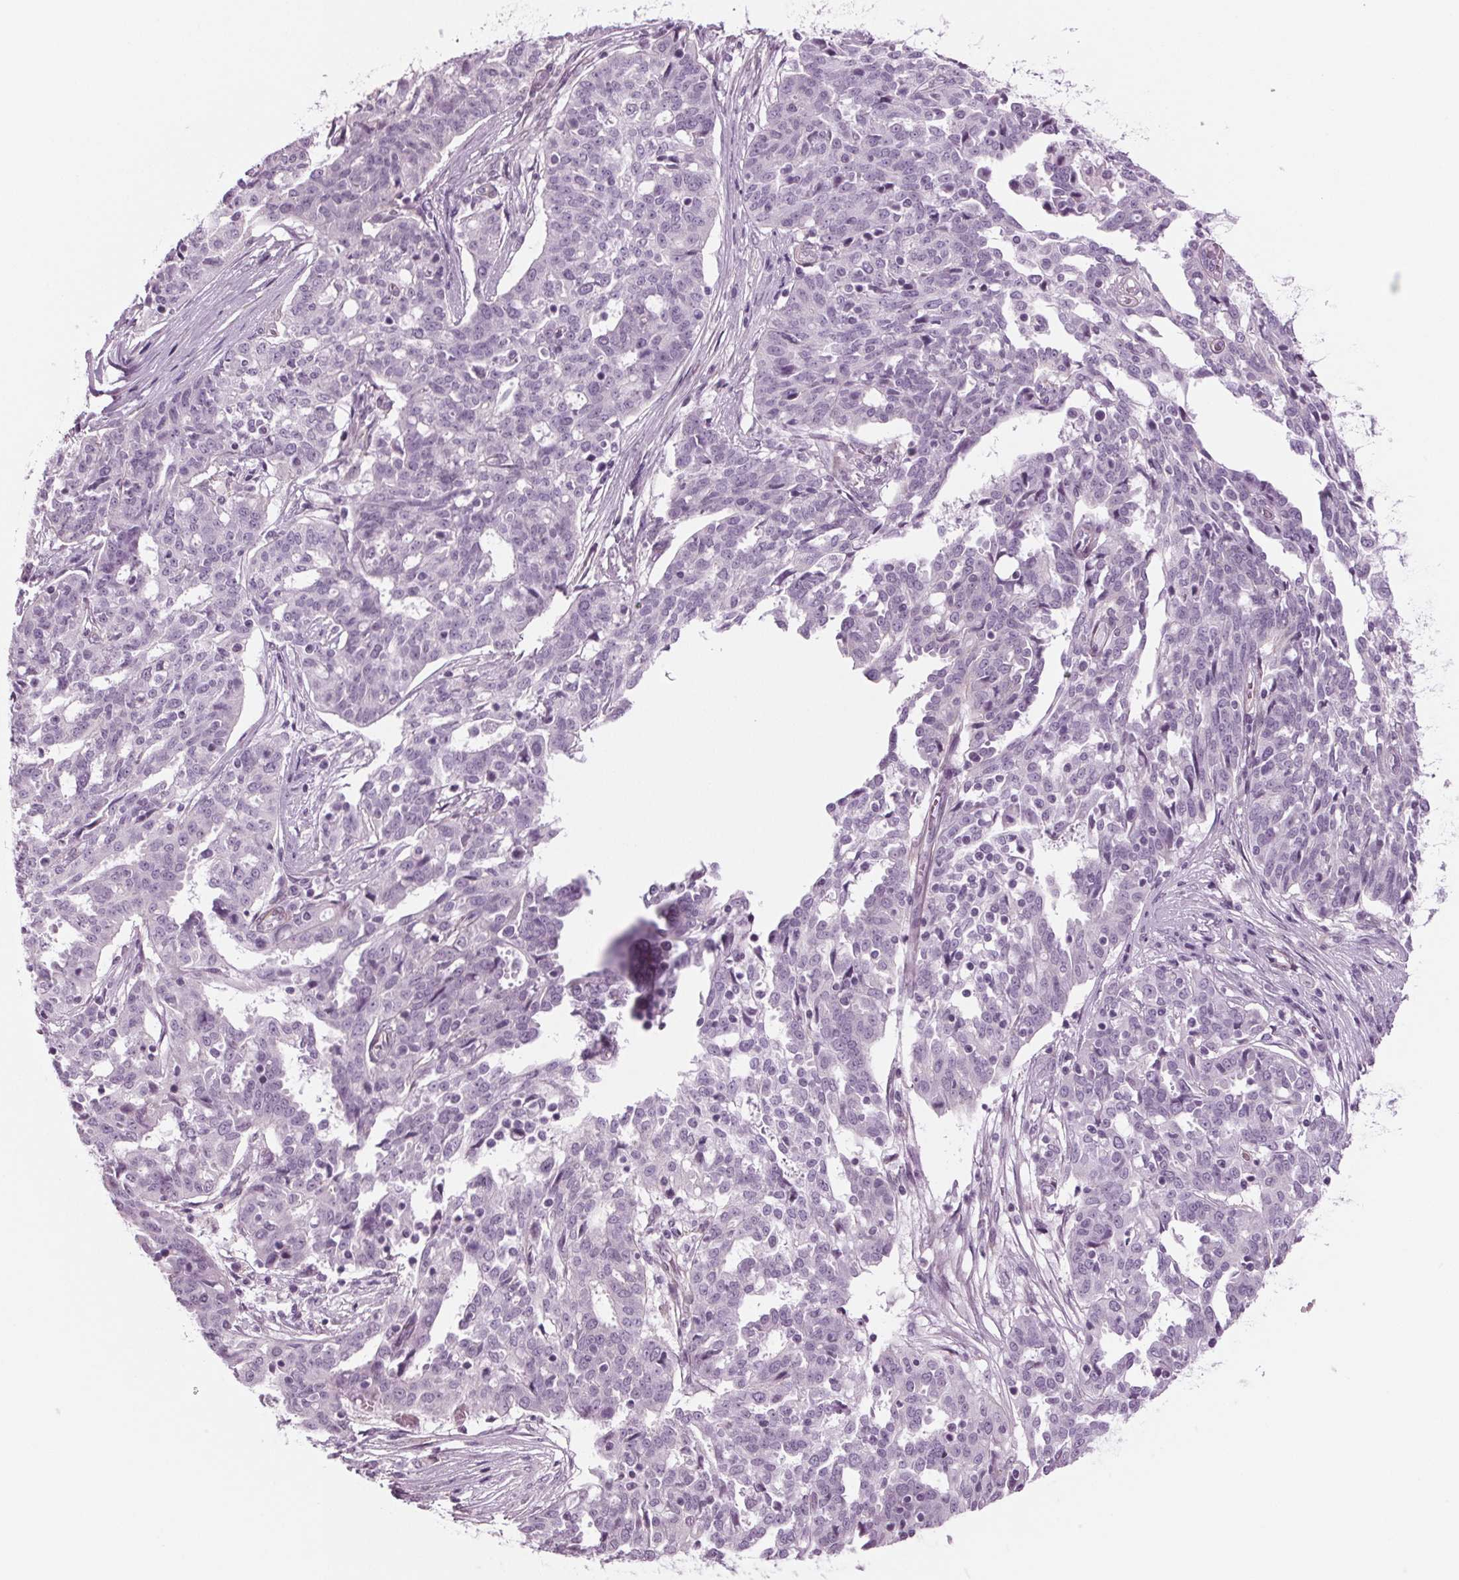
{"staining": {"intensity": "negative", "quantity": "none", "location": "none"}, "tissue": "ovarian cancer", "cell_type": "Tumor cells", "image_type": "cancer", "snomed": [{"axis": "morphology", "description": "Cystadenocarcinoma, serous, NOS"}, {"axis": "topography", "description": "Ovary"}], "caption": "IHC image of neoplastic tissue: human ovarian serous cystadenocarcinoma stained with DAB (3,3'-diaminobenzidine) reveals no significant protein staining in tumor cells.", "gene": "BHLHE22", "patient": {"sex": "female", "age": 67}}